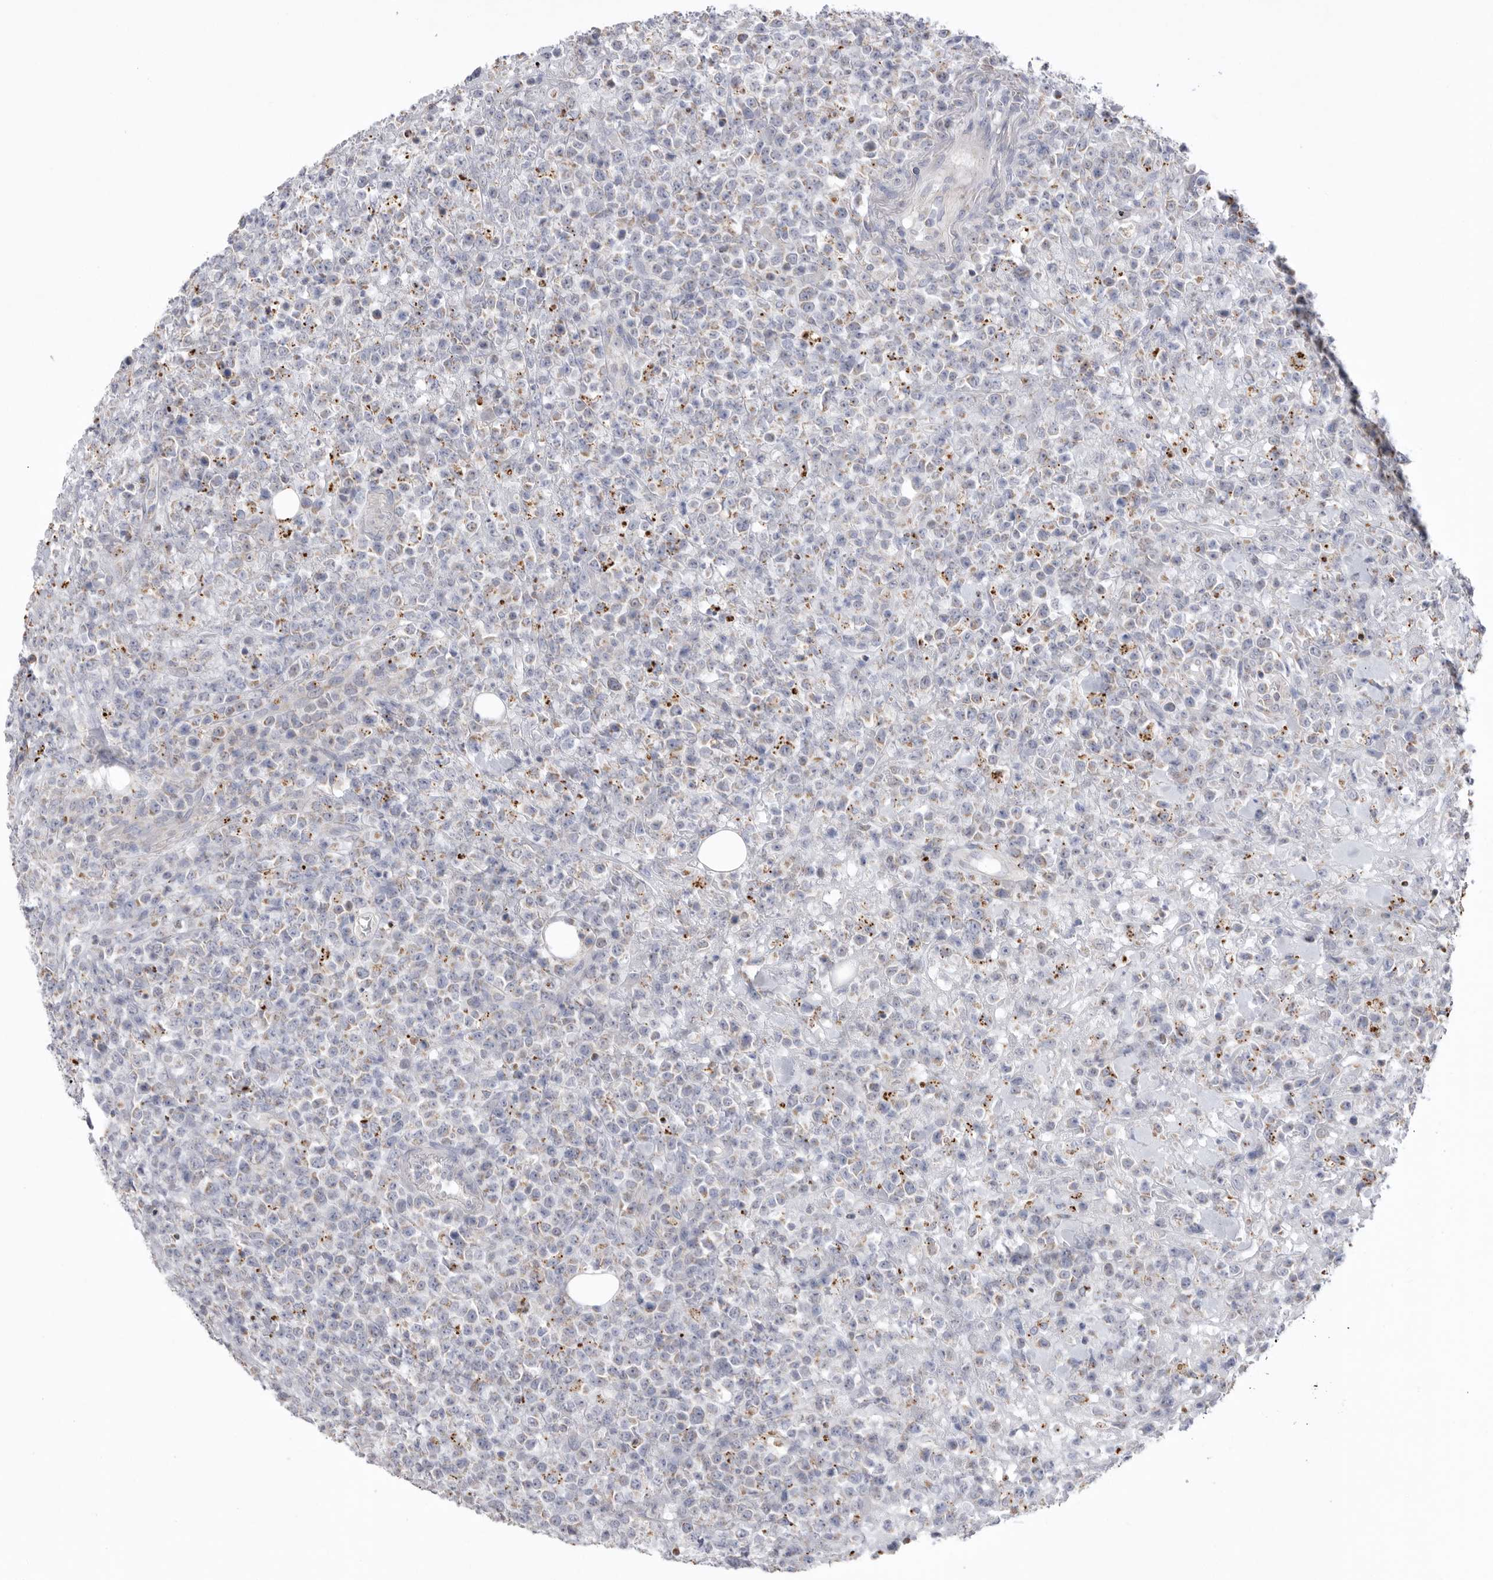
{"staining": {"intensity": "weak", "quantity": "25%-75%", "location": "cytoplasmic/membranous"}, "tissue": "lymphoma", "cell_type": "Tumor cells", "image_type": "cancer", "snomed": [{"axis": "morphology", "description": "Malignant lymphoma, non-Hodgkin's type, High grade"}, {"axis": "topography", "description": "Colon"}], "caption": "Tumor cells display low levels of weak cytoplasmic/membranous positivity in approximately 25%-75% of cells in malignant lymphoma, non-Hodgkin's type (high-grade).", "gene": "VDAC3", "patient": {"sex": "female", "age": 53}}